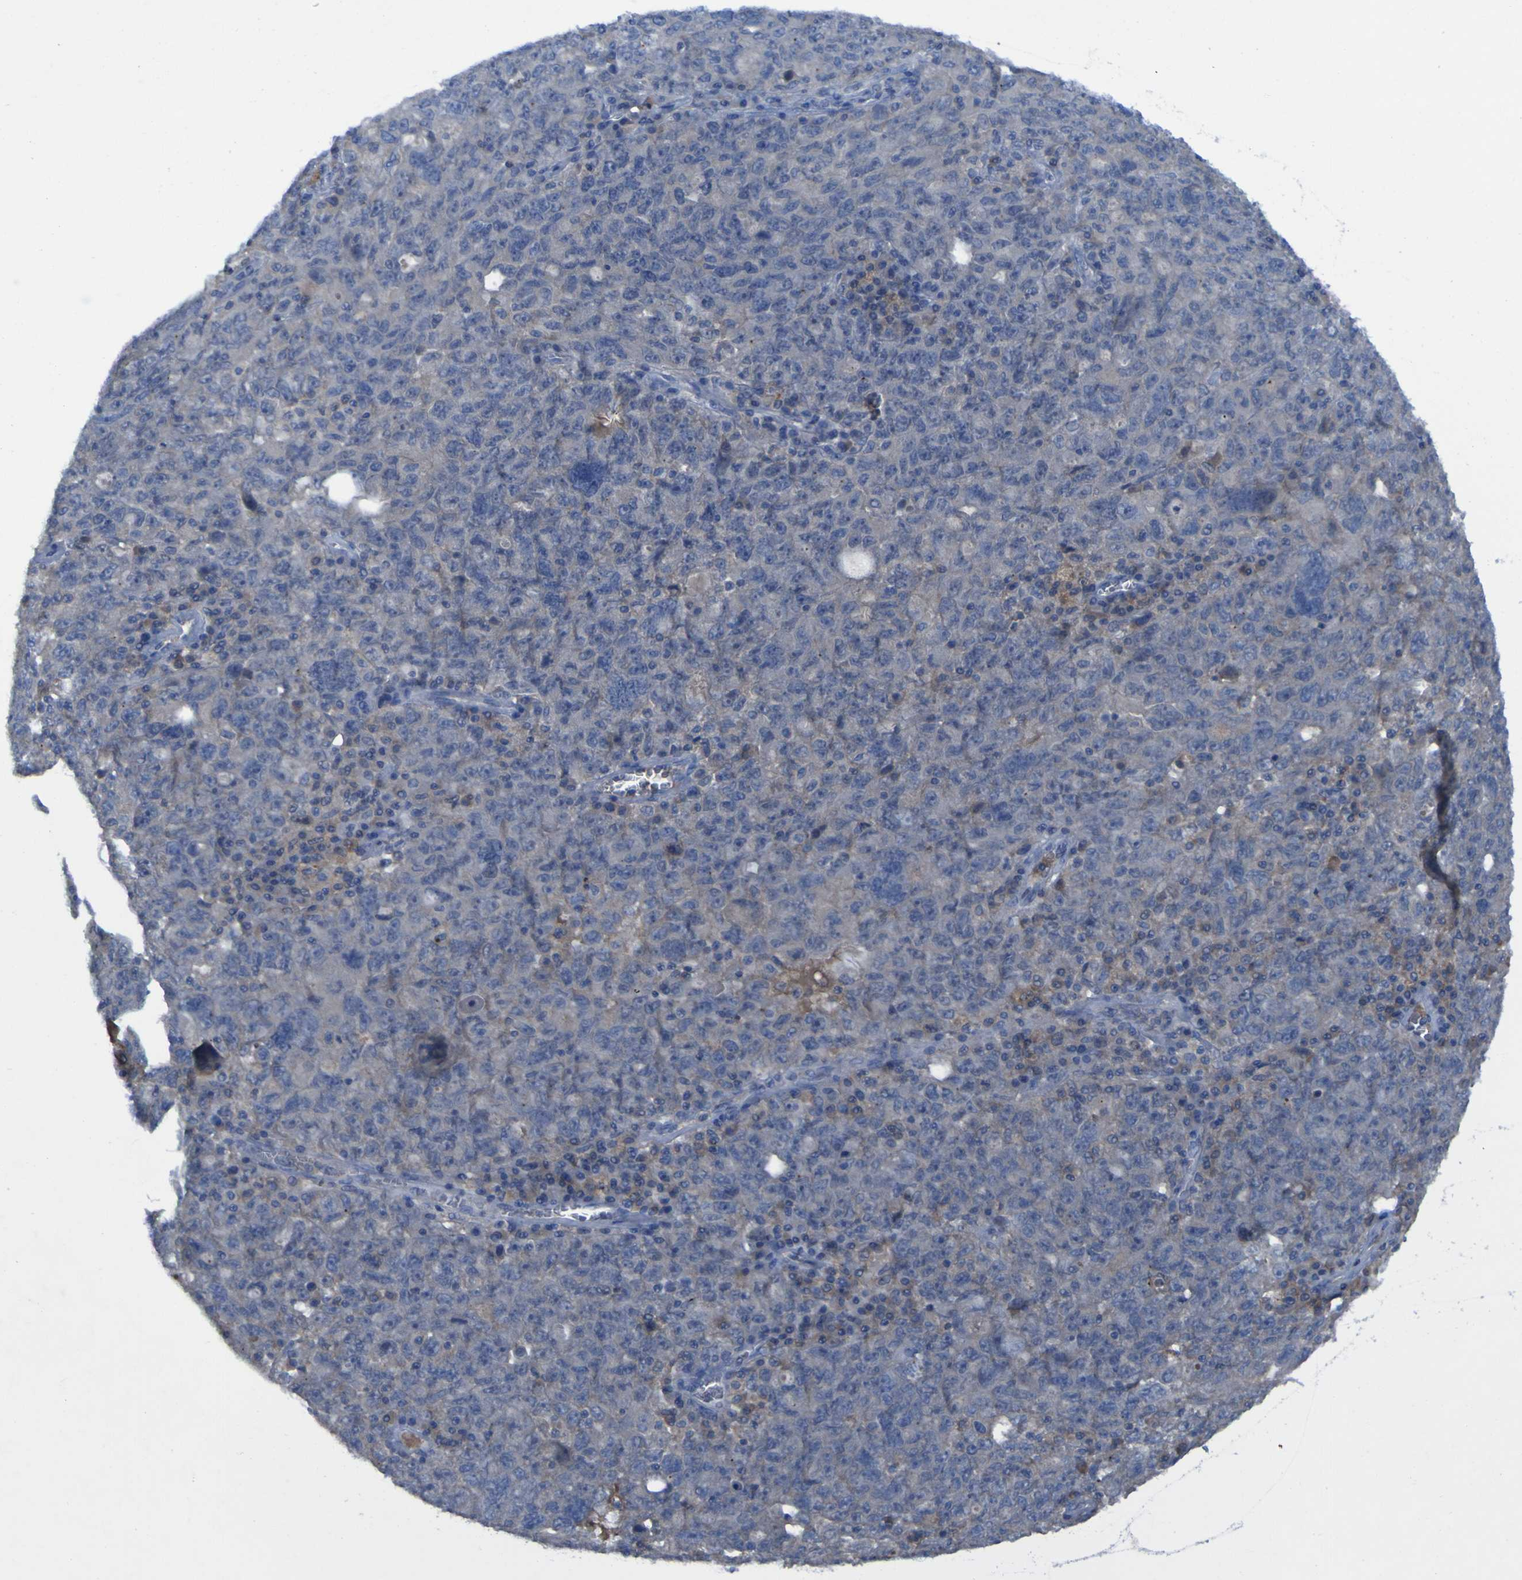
{"staining": {"intensity": "negative", "quantity": "none", "location": "none"}, "tissue": "ovarian cancer", "cell_type": "Tumor cells", "image_type": "cancer", "snomed": [{"axis": "morphology", "description": "Carcinoma, endometroid"}, {"axis": "topography", "description": "Ovary"}], "caption": "High magnification brightfield microscopy of ovarian cancer (endometroid carcinoma) stained with DAB (3,3'-diaminobenzidine) (brown) and counterstained with hematoxylin (blue): tumor cells show no significant staining.", "gene": "SGK2", "patient": {"sex": "female", "age": 62}}